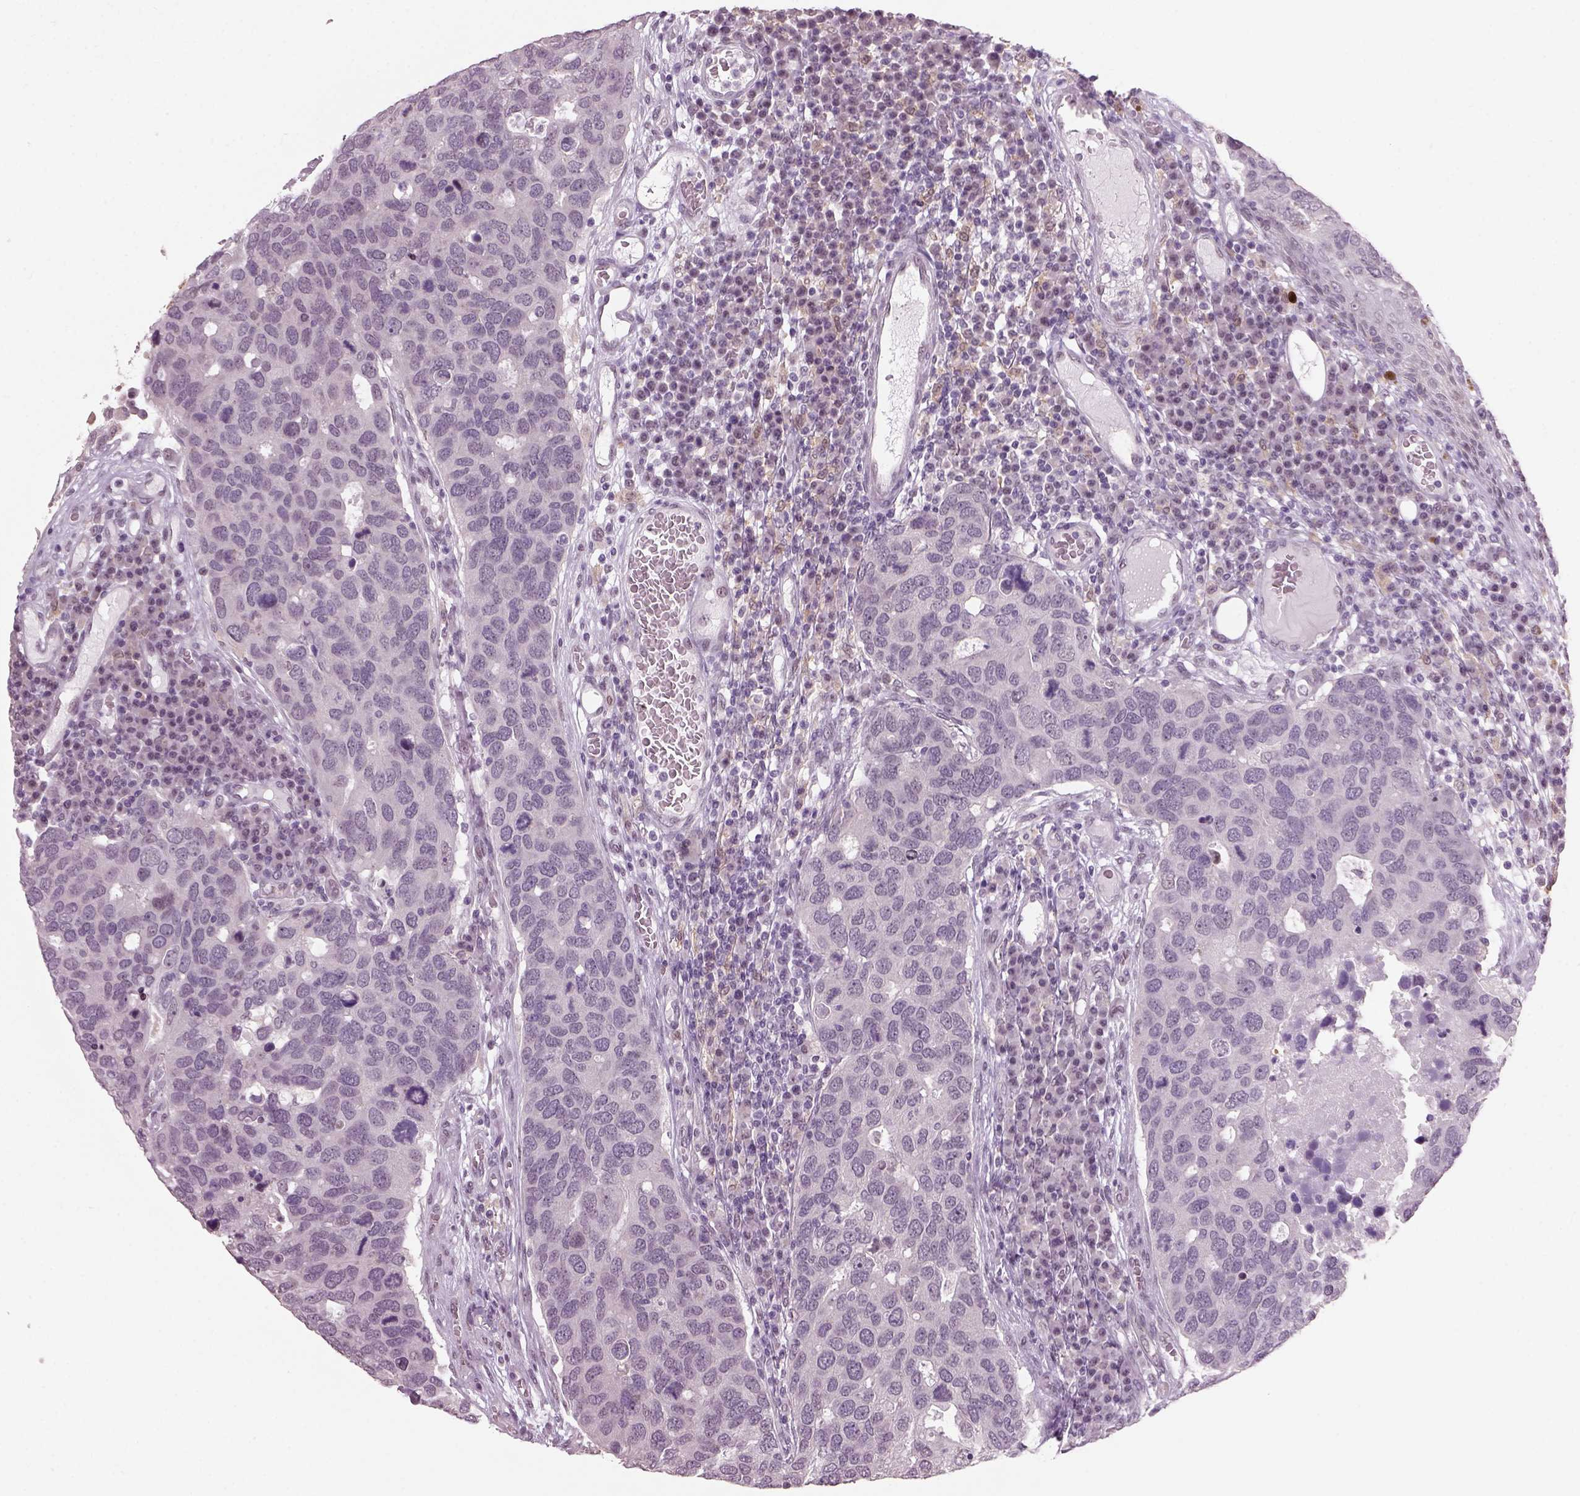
{"staining": {"intensity": "negative", "quantity": "none", "location": "none"}, "tissue": "breast cancer", "cell_type": "Tumor cells", "image_type": "cancer", "snomed": [{"axis": "morphology", "description": "Duct carcinoma"}, {"axis": "topography", "description": "Breast"}], "caption": "IHC of human breast cancer displays no staining in tumor cells.", "gene": "NAT8", "patient": {"sex": "female", "age": 83}}